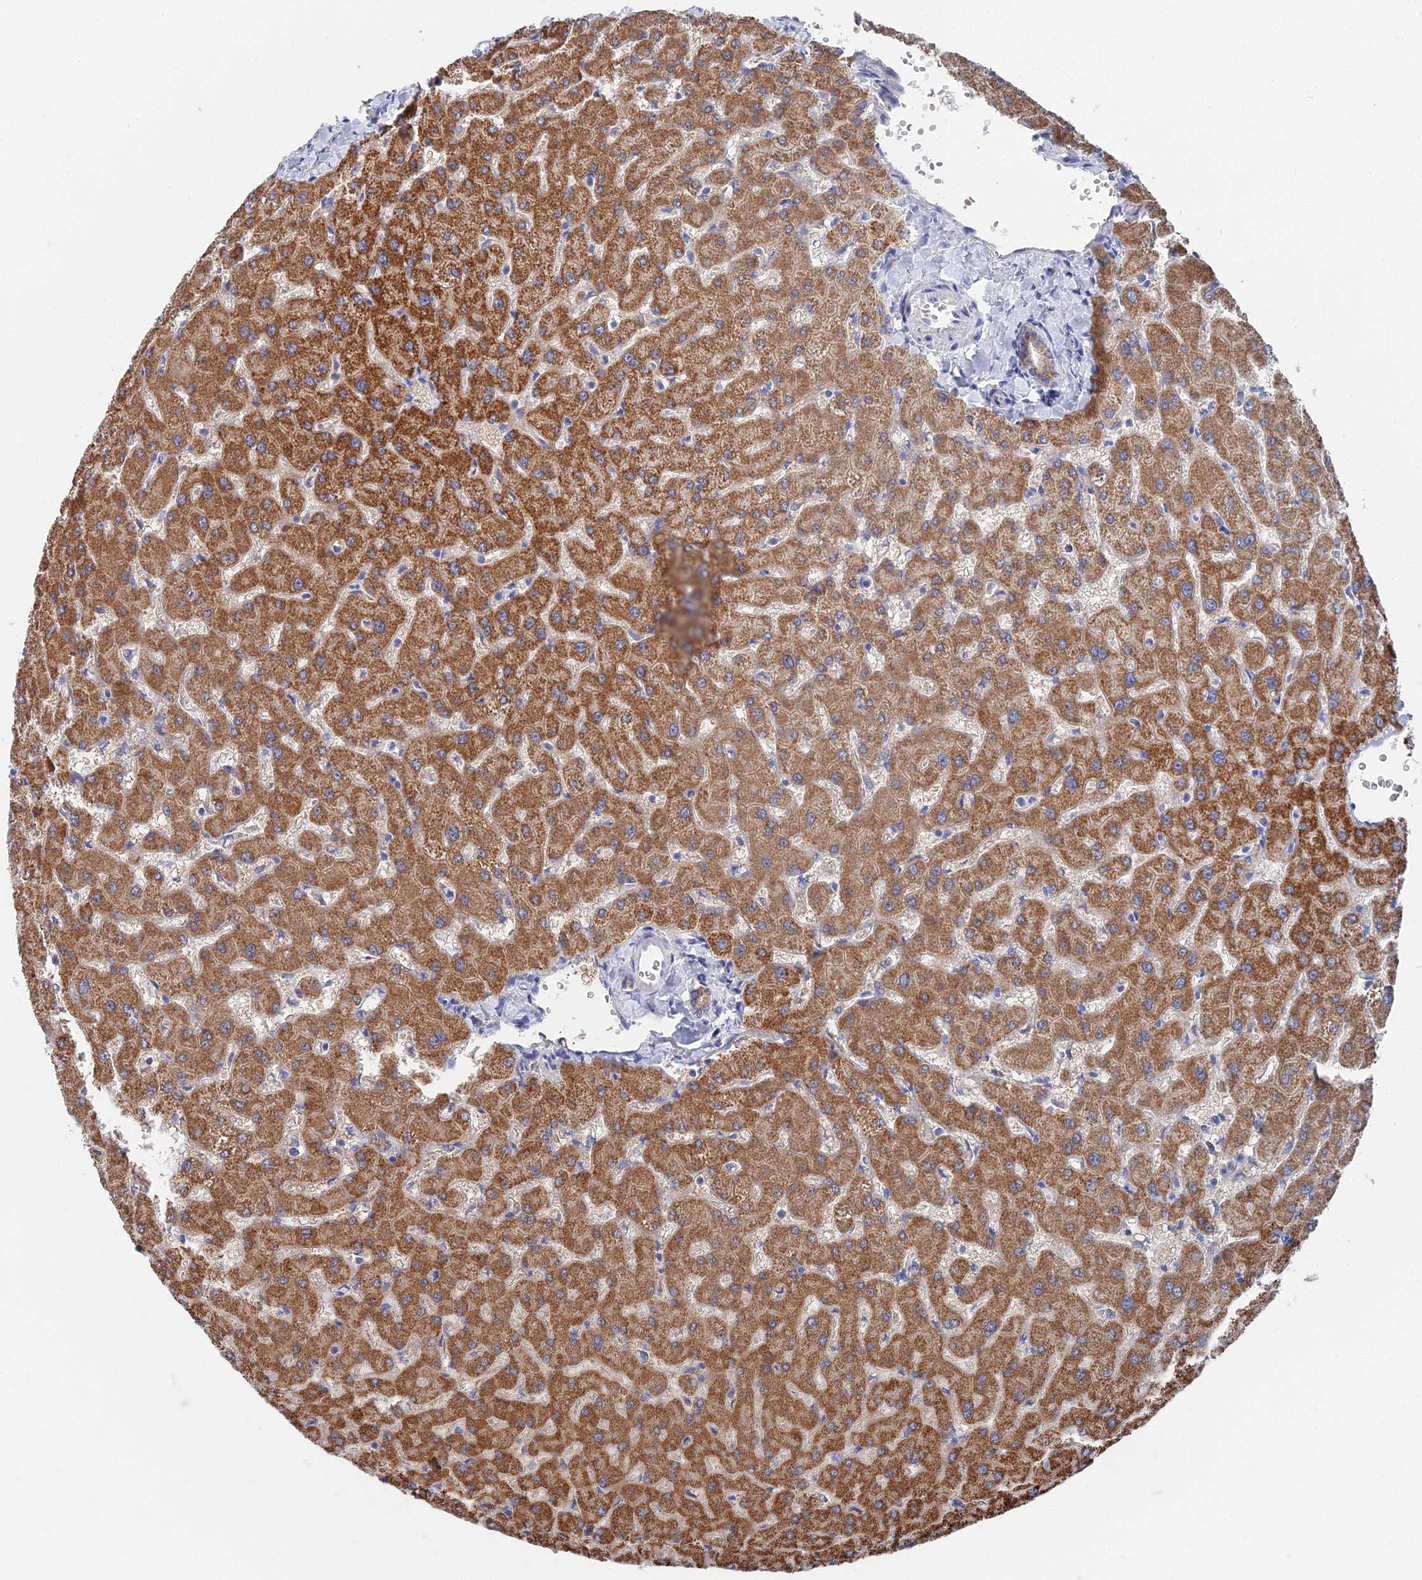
{"staining": {"intensity": "moderate", "quantity": "25%-75%", "location": "cytoplasmic/membranous"}, "tissue": "liver", "cell_type": "Cholangiocytes", "image_type": "normal", "snomed": [{"axis": "morphology", "description": "Normal tissue, NOS"}, {"axis": "topography", "description": "Liver"}], "caption": "Protein expression by IHC displays moderate cytoplasmic/membranous positivity in about 25%-75% of cholangiocytes in benign liver.", "gene": "IFT80", "patient": {"sex": "female", "age": 63}}